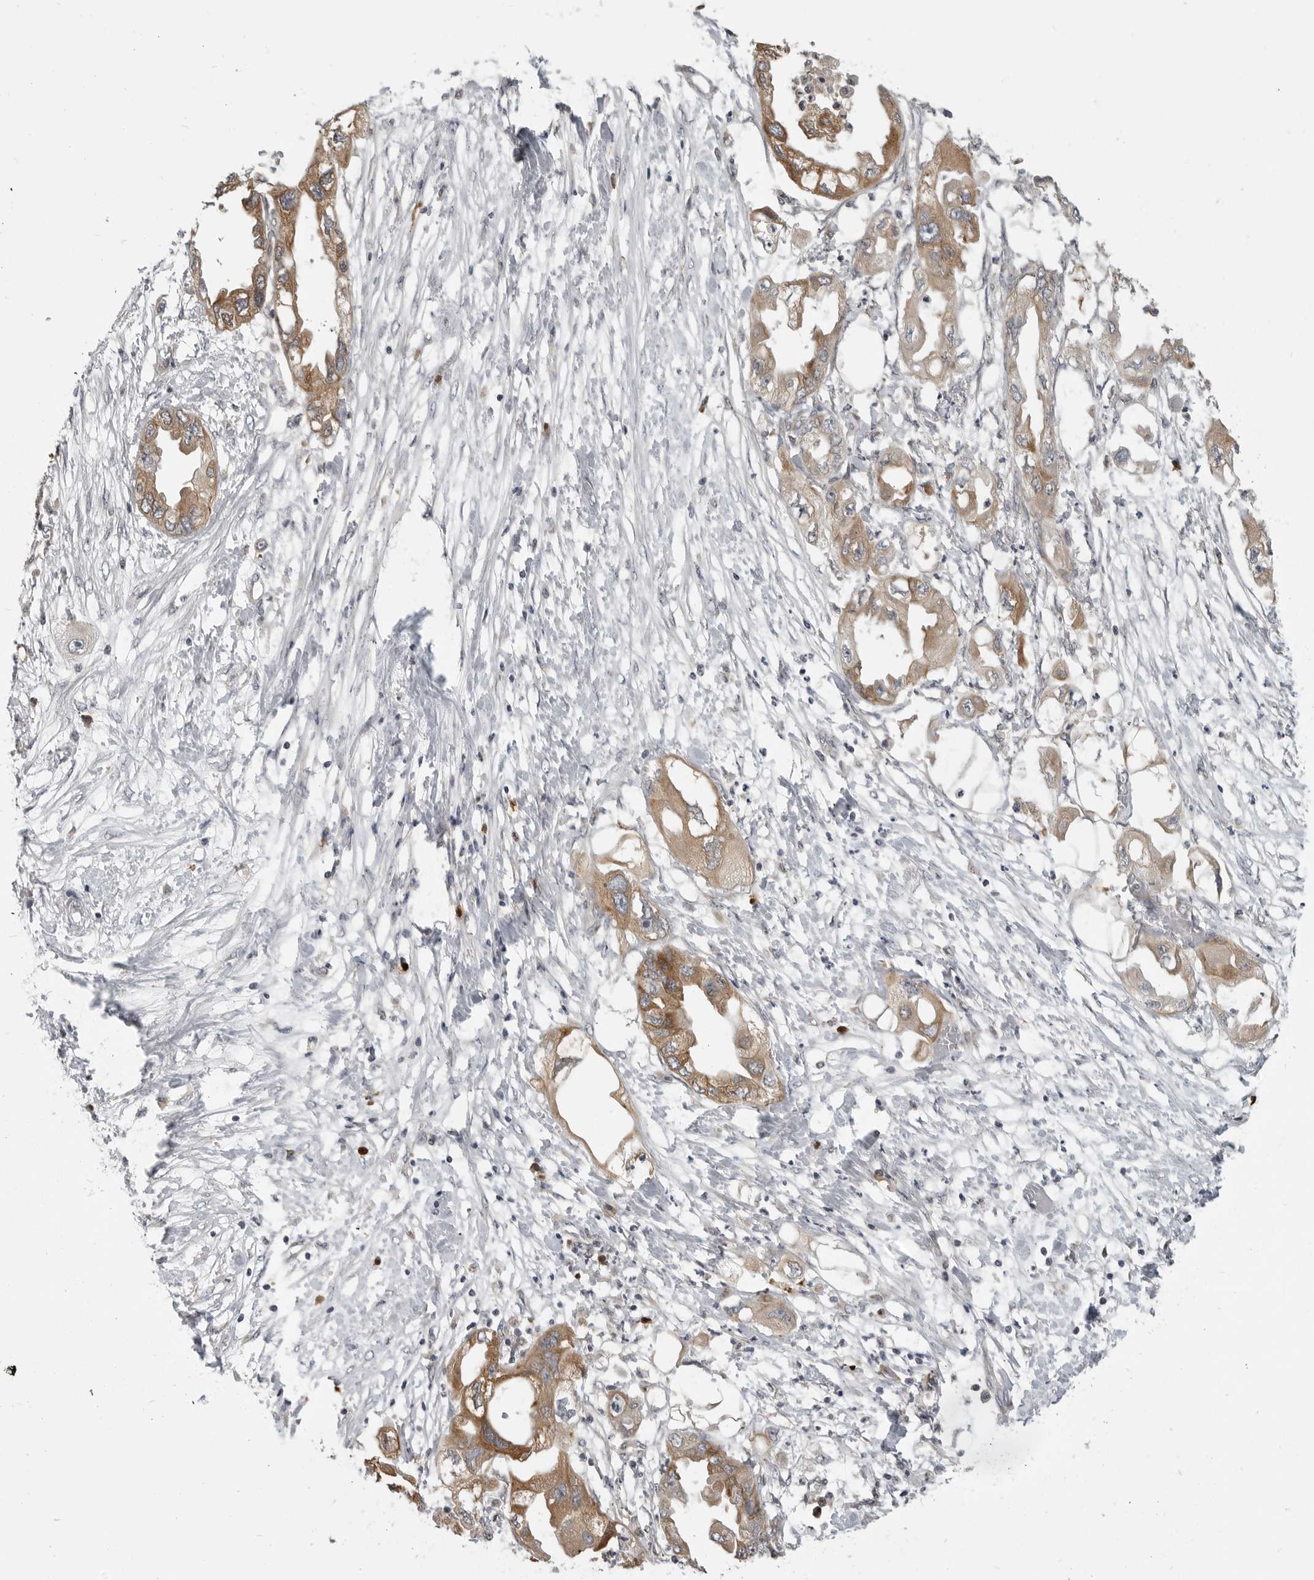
{"staining": {"intensity": "moderate", "quantity": ">75%", "location": "cytoplasmic/membranous"}, "tissue": "endometrial cancer", "cell_type": "Tumor cells", "image_type": "cancer", "snomed": [{"axis": "morphology", "description": "Adenocarcinoma, NOS"}, {"axis": "morphology", "description": "Adenocarcinoma, metastatic, NOS"}, {"axis": "topography", "description": "Adipose tissue"}, {"axis": "topography", "description": "Endometrium"}], "caption": "Immunohistochemistry (IHC) (DAB (3,3'-diaminobenzidine)) staining of human endometrial cancer (adenocarcinoma) demonstrates moderate cytoplasmic/membranous protein expression in approximately >75% of tumor cells.", "gene": "CEP295NL", "patient": {"sex": "female", "age": 67}}